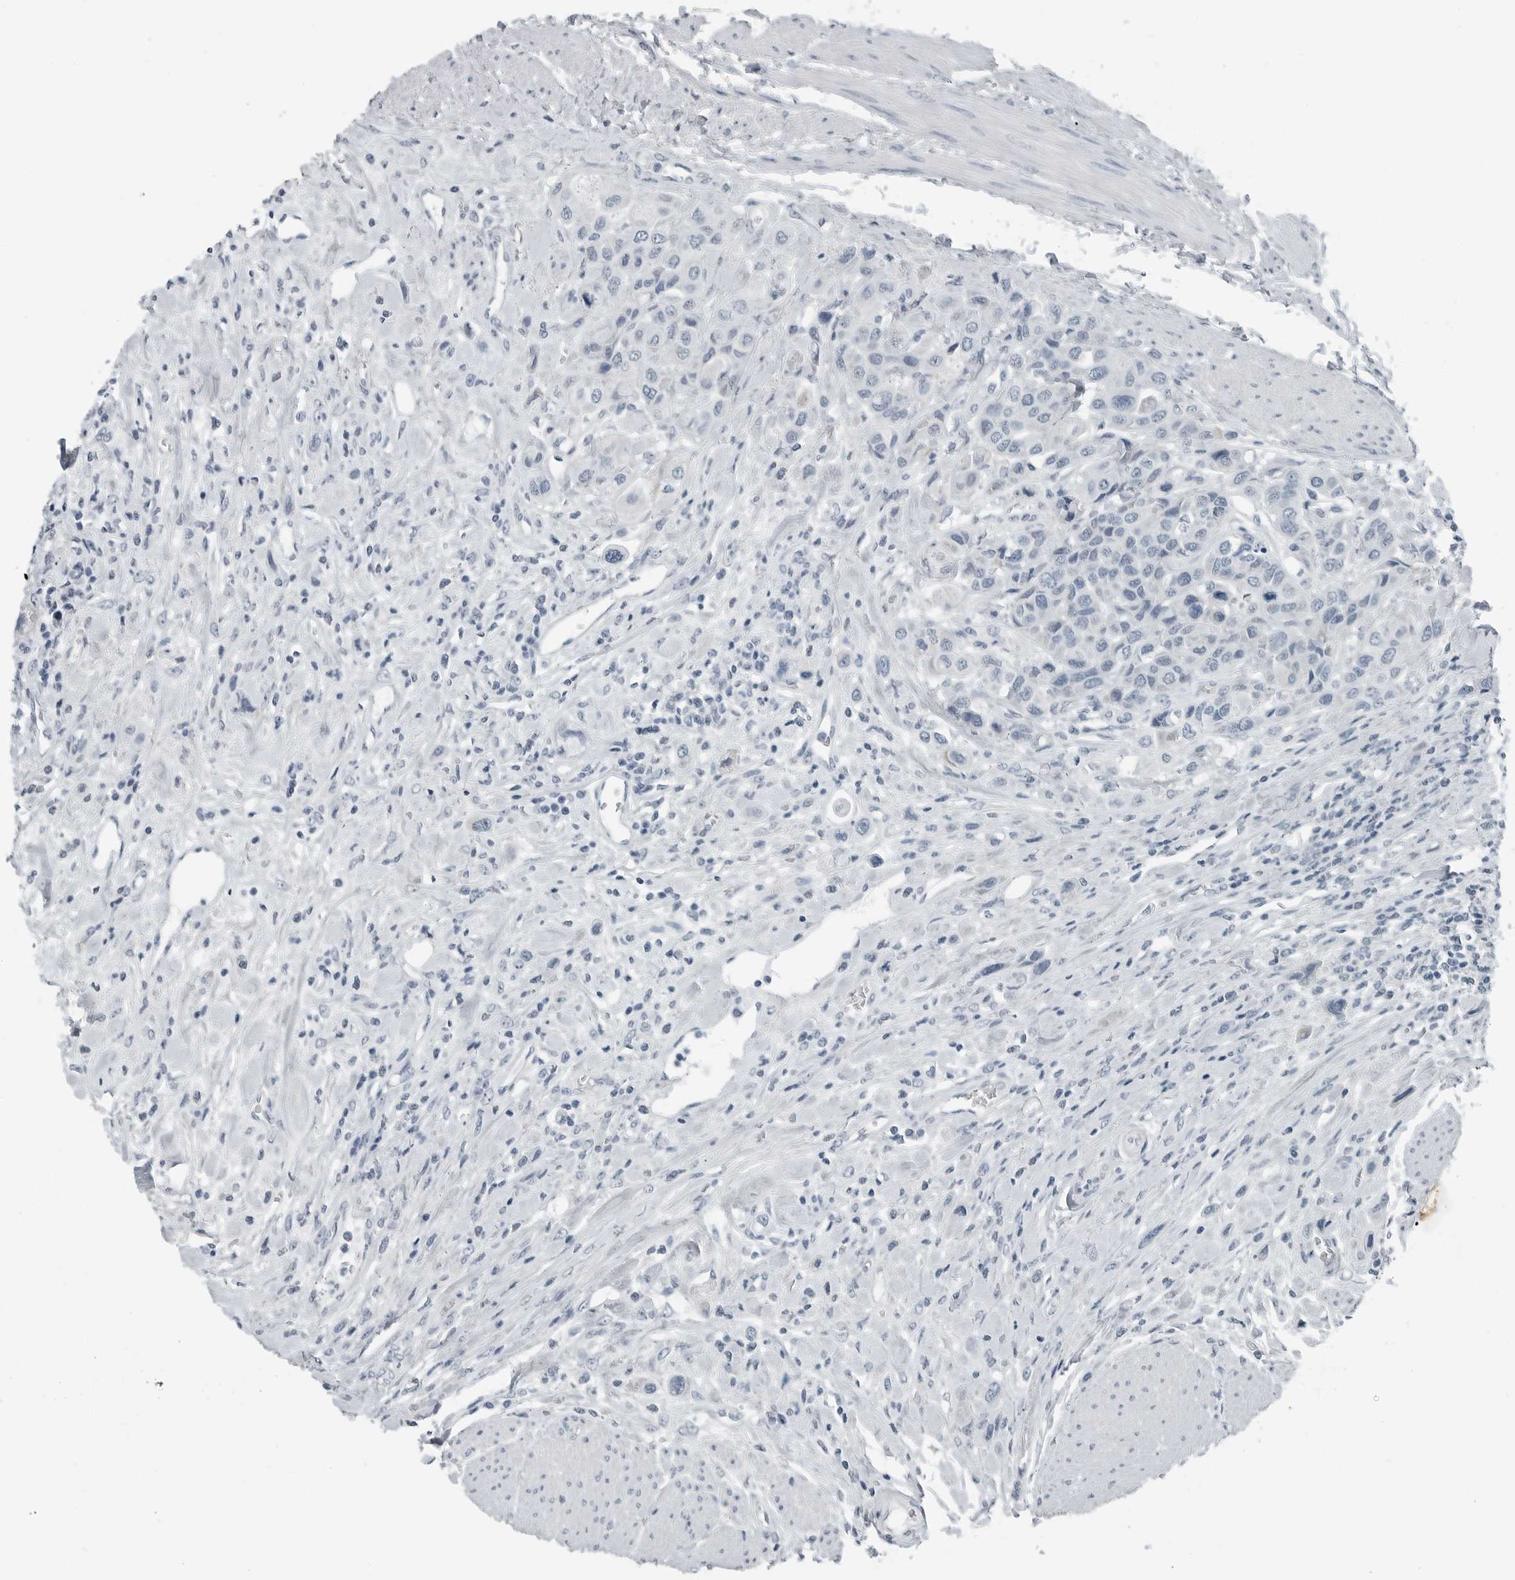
{"staining": {"intensity": "negative", "quantity": "none", "location": "none"}, "tissue": "urothelial cancer", "cell_type": "Tumor cells", "image_type": "cancer", "snomed": [{"axis": "morphology", "description": "Urothelial carcinoma, High grade"}, {"axis": "topography", "description": "Urinary bladder"}], "caption": "This is an IHC histopathology image of human urothelial cancer. There is no staining in tumor cells.", "gene": "ZPBP2", "patient": {"sex": "male", "age": 50}}